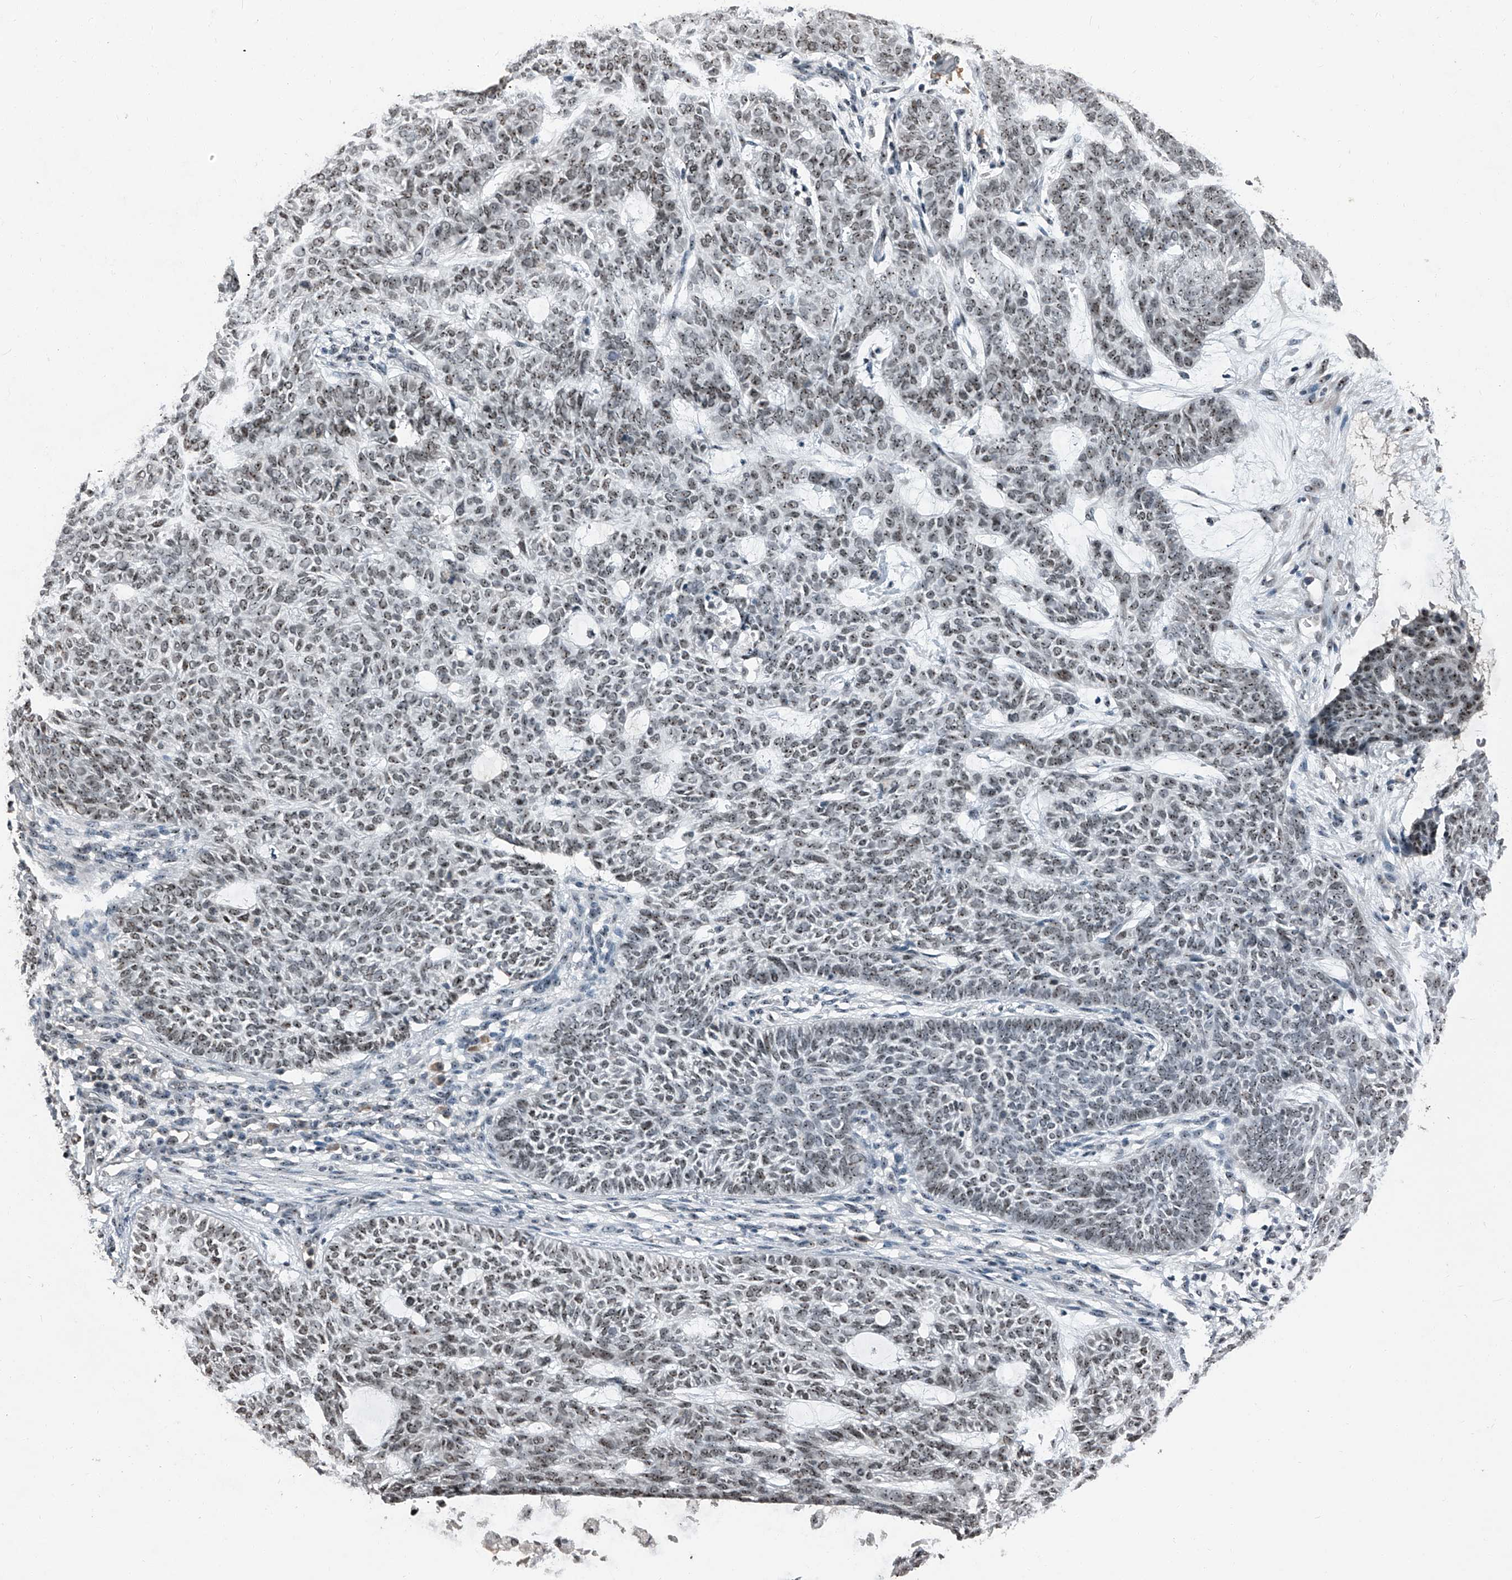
{"staining": {"intensity": "moderate", "quantity": ">75%", "location": "nuclear"}, "tissue": "skin cancer", "cell_type": "Tumor cells", "image_type": "cancer", "snomed": [{"axis": "morphology", "description": "Basal cell carcinoma"}, {"axis": "topography", "description": "Skin"}], "caption": "This histopathology image displays skin basal cell carcinoma stained with immunohistochemistry to label a protein in brown. The nuclear of tumor cells show moderate positivity for the protein. Nuclei are counter-stained blue.", "gene": "TCOF1", "patient": {"sex": "male", "age": 87}}